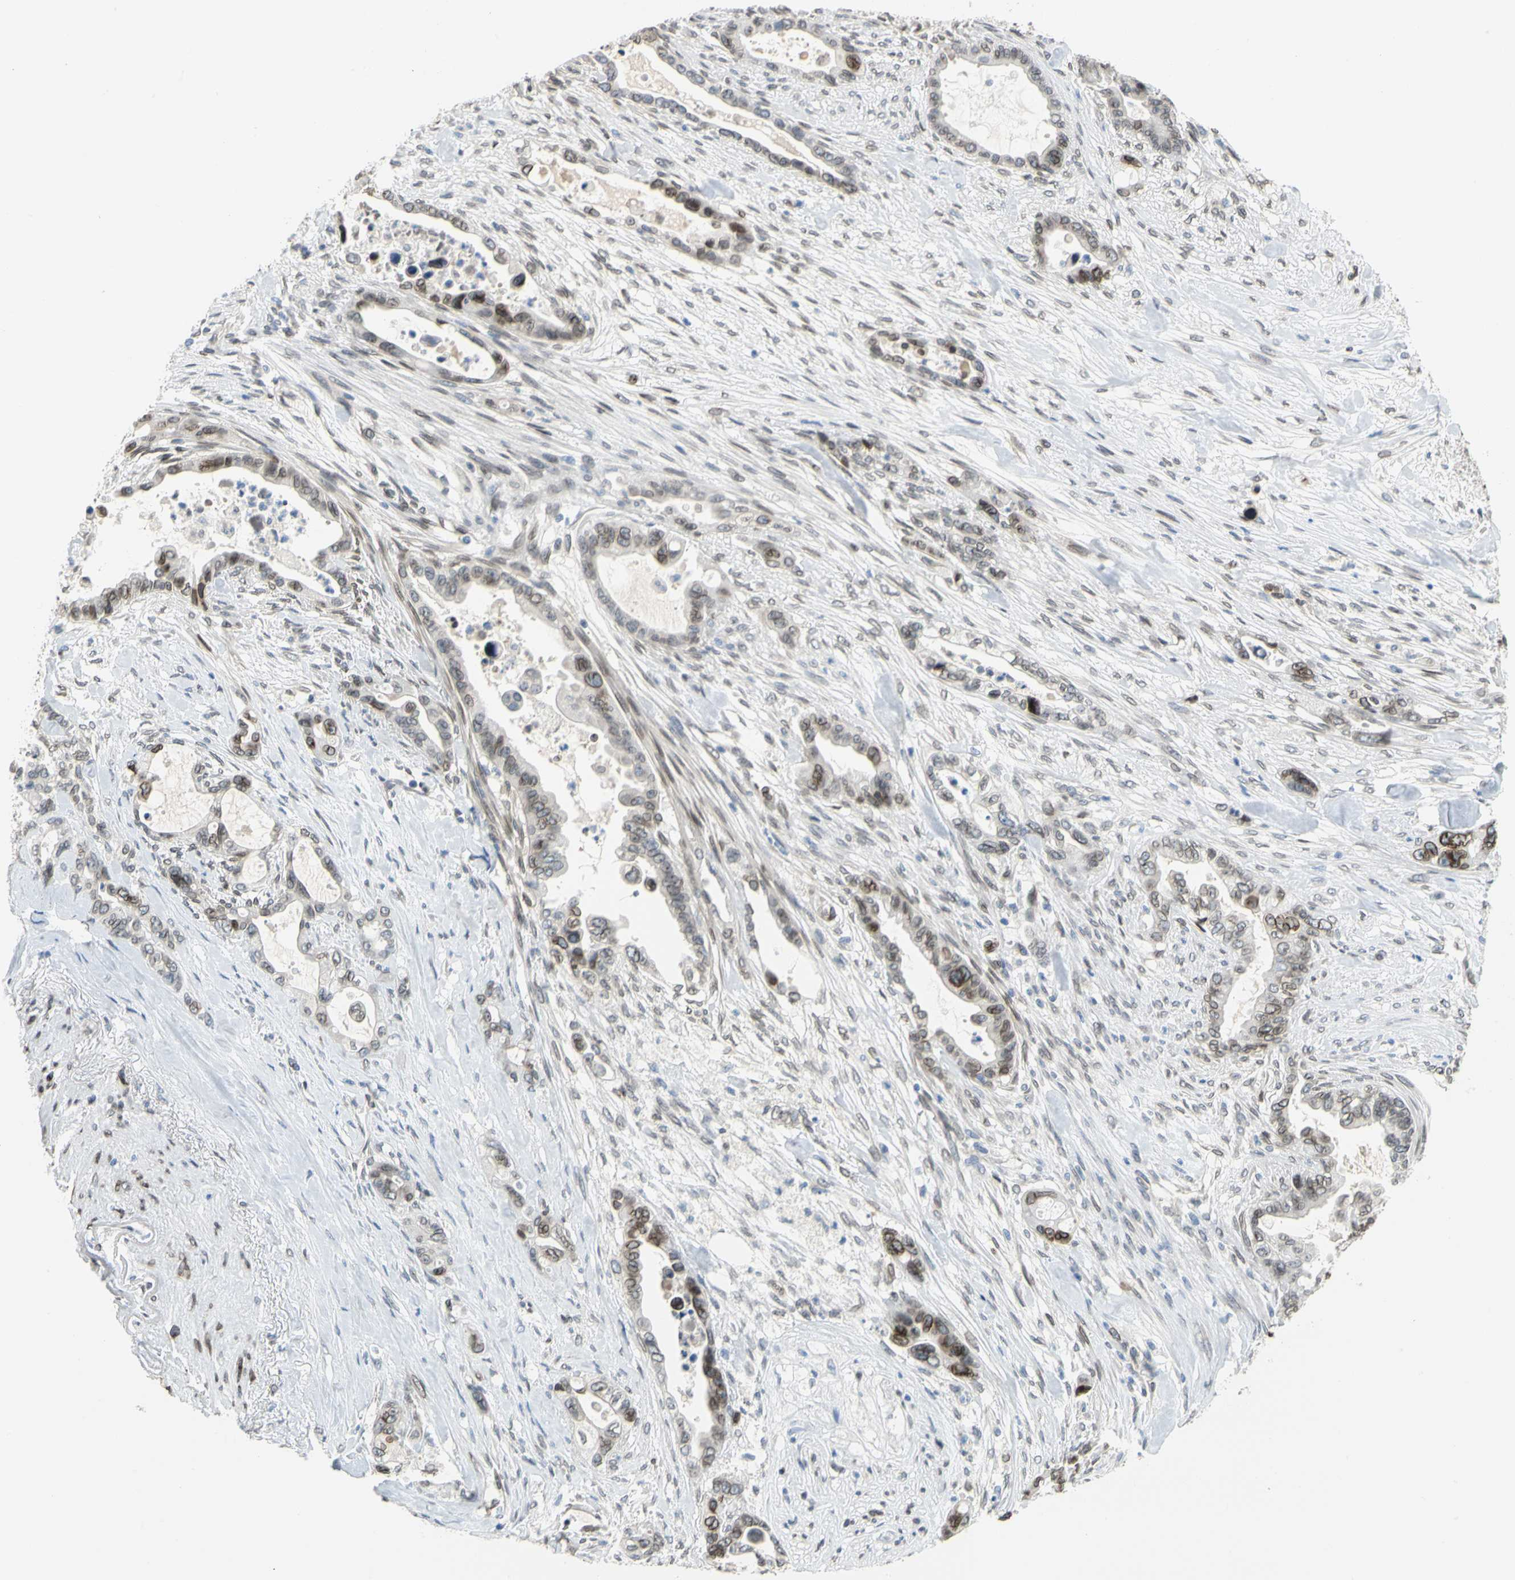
{"staining": {"intensity": "moderate", "quantity": "25%-75%", "location": "cytoplasmic/membranous,nuclear"}, "tissue": "pancreatic cancer", "cell_type": "Tumor cells", "image_type": "cancer", "snomed": [{"axis": "morphology", "description": "Adenocarcinoma, NOS"}, {"axis": "topography", "description": "Pancreas"}], "caption": "This photomicrograph shows IHC staining of human pancreatic adenocarcinoma, with medium moderate cytoplasmic/membranous and nuclear expression in approximately 25%-75% of tumor cells.", "gene": "SUN1", "patient": {"sex": "male", "age": 70}}